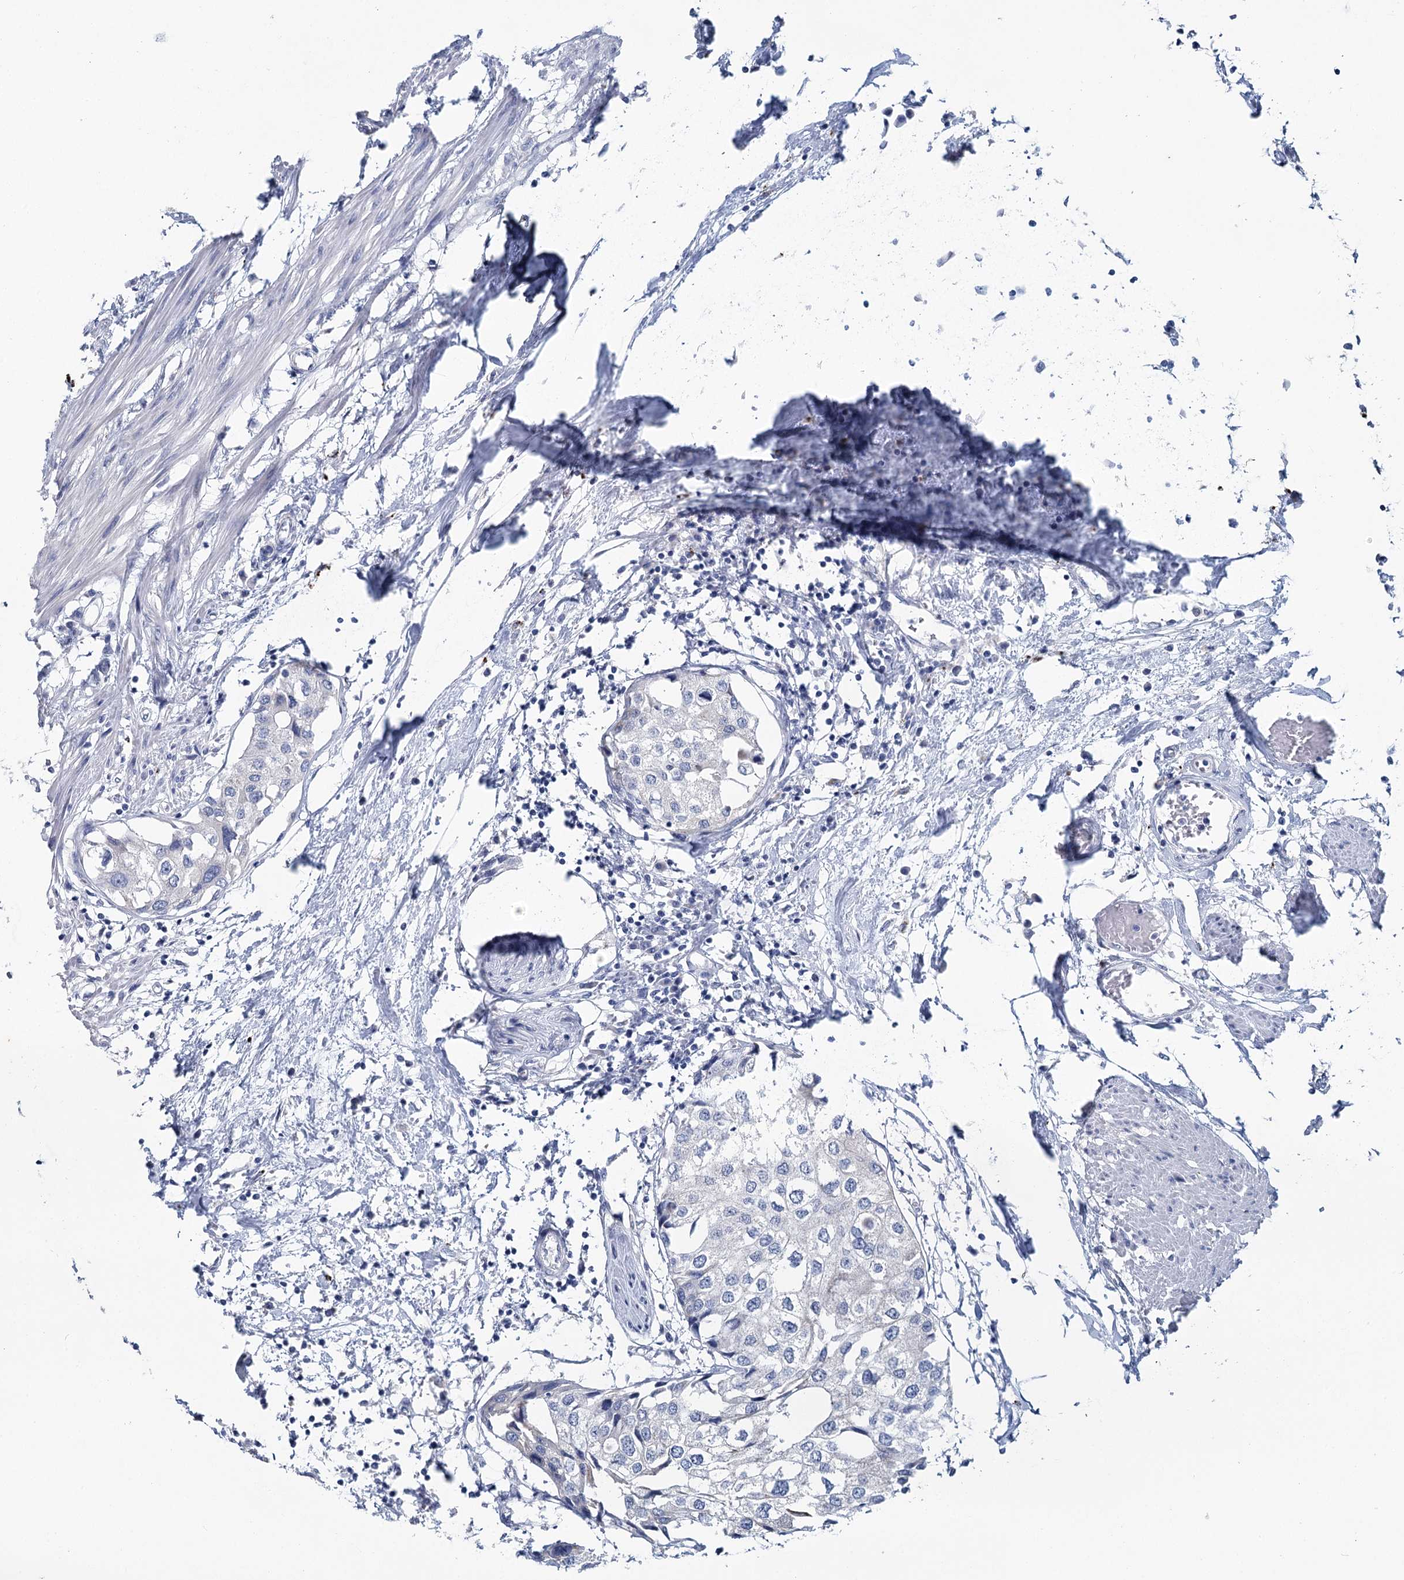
{"staining": {"intensity": "negative", "quantity": "none", "location": "none"}, "tissue": "urothelial cancer", "cell_type": "Tumor cells", "image_type": "cancer", "snomed": [{"axis": "morphology", "description": "Urothelial carcinoma, High grade"}, {"axis": "topography", "description": "Urinary bladder"}], "caption": "This is a image of immunohistochemistry staining of high-grade urothelial carcinoma, which shows no staining in tumor cells.", "gene": "METTL7B", "patient": {"sex": "male", "age": 64}}